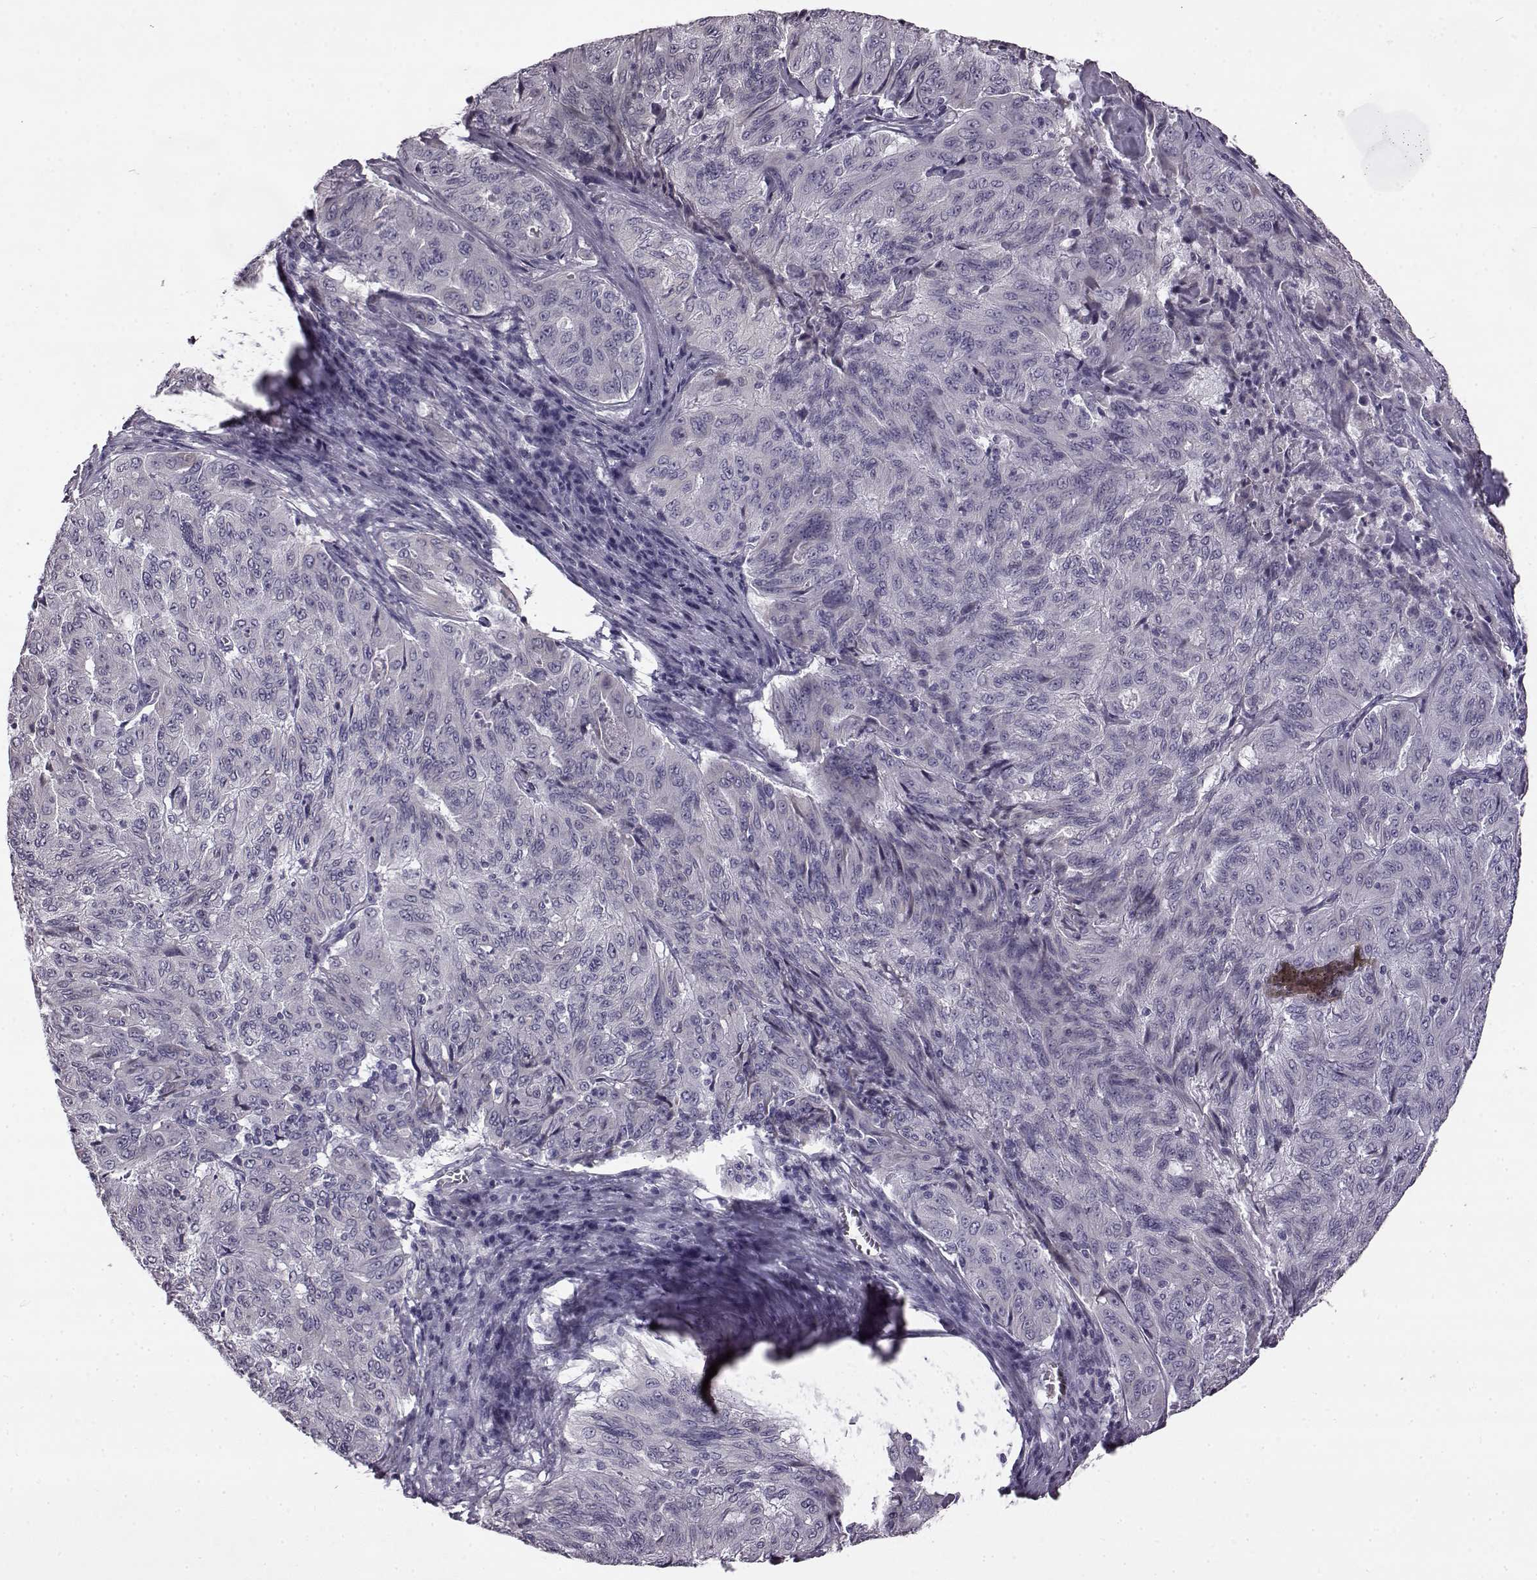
{"staining": {"intensity": "negative", "quantity": "none", "location": "none"}, "tissue": "pancreatic cancer", "cell_type": "Tumor cells", "image_type": "cancer", "snomed": [{"axis": "morphology", "description": "Adenocarcinoma, NOS"}, {"axis": "topography", "description": "Pancreas"}], "caption": "Tumor cells show no significant positivity in adenocarcinoma (pancreatic).", "gene": "ODAD4", "patient": {"sex": "male", "age": 63}}